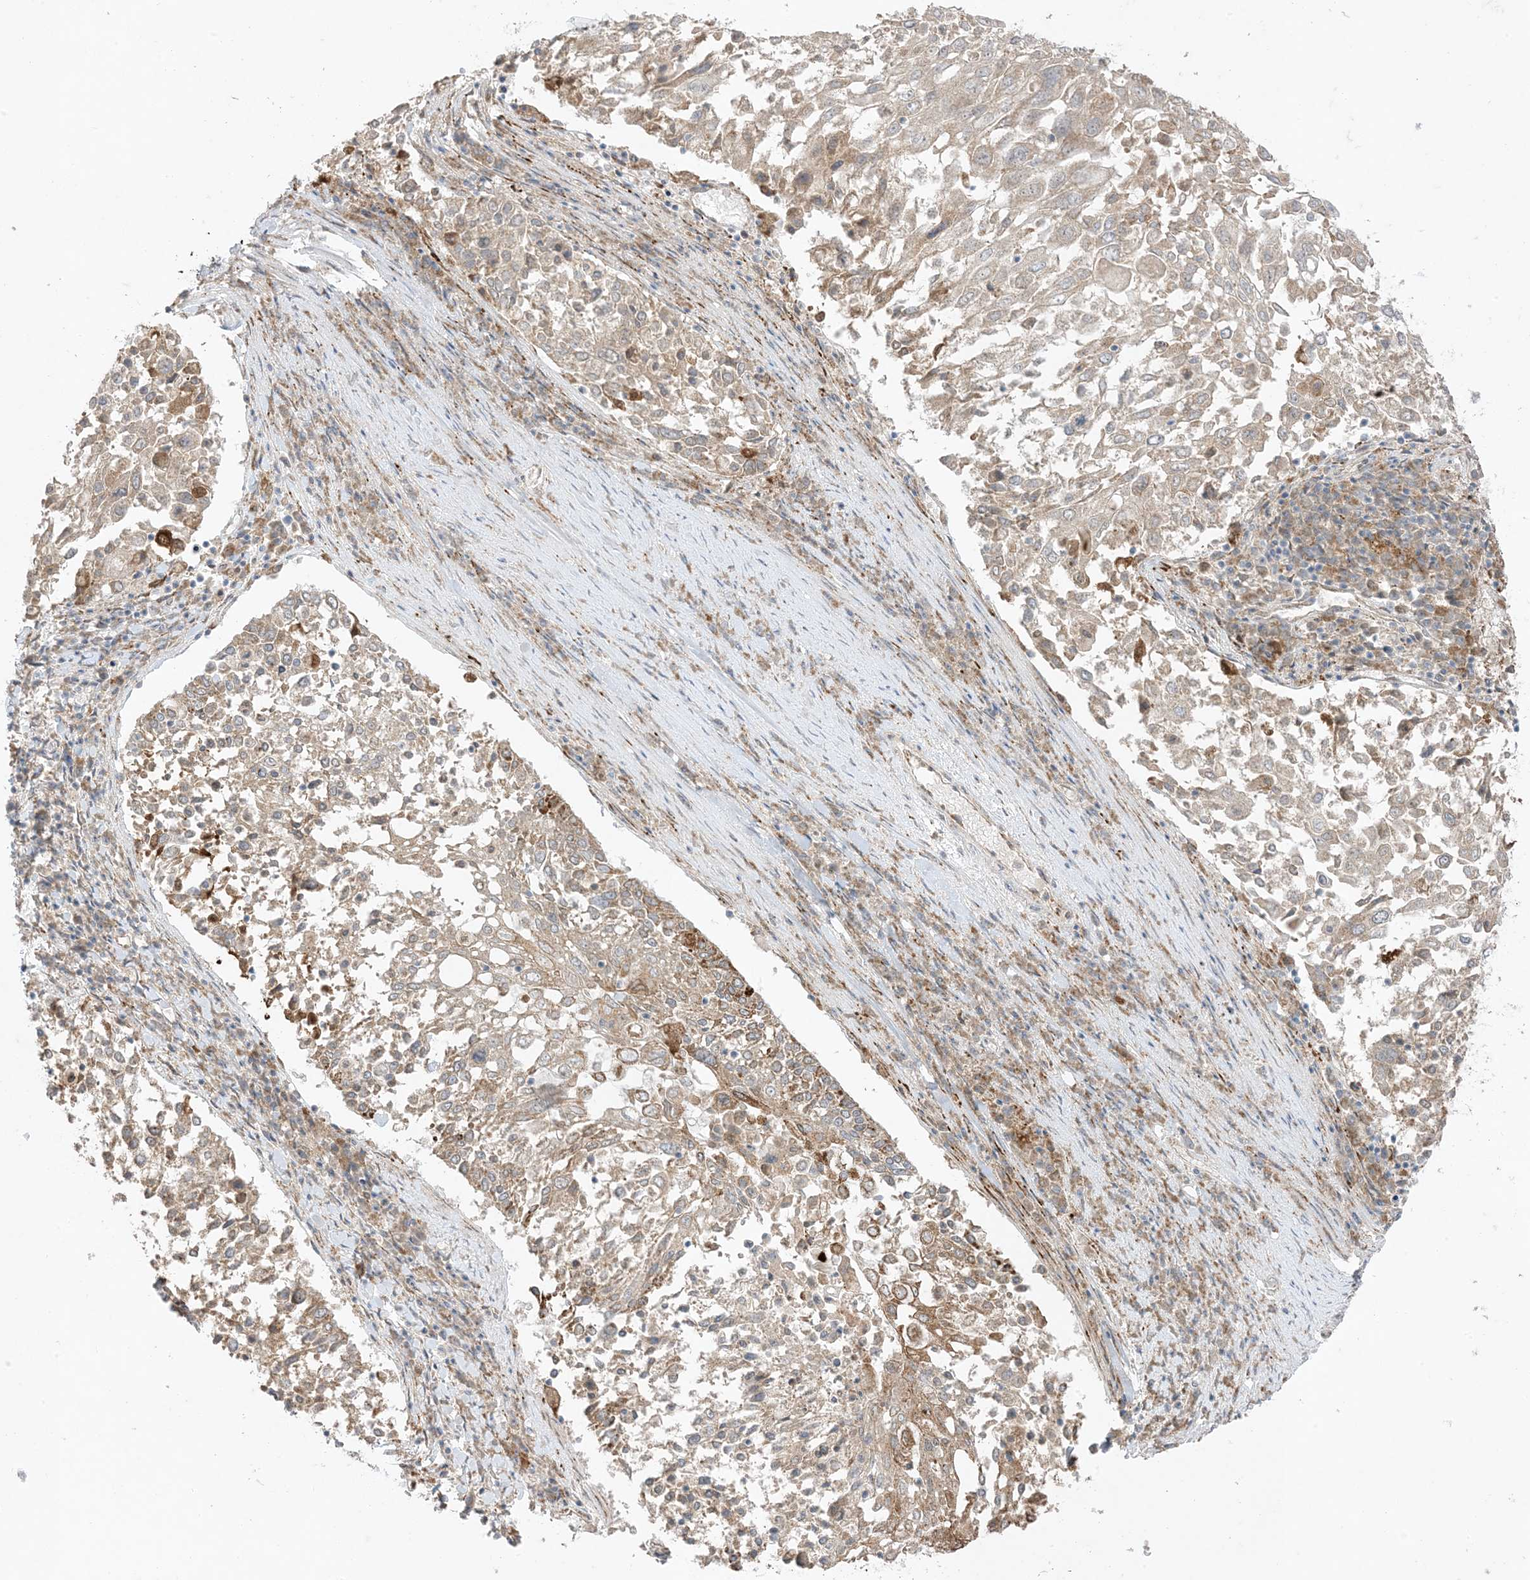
{"staining": {"intensity": "weak", "quantity": ">75%", "location": "cytoplasmic/membranous"}, "tissue": "lung cancer", "cell_type": "Tumor cells", "image_type": "cancer", "snomed": [{"axis": "morphology", "description": "Squamous cell carcinoma, NOS"}, {"axis": "topography", "description": "Lung"}], "caption": "Human lung cancer stained with a brown dye demonstrates weak cytoplasmic/membranous positive expression in about >75% of tumor cells.", "gene": "ODC1", "patient": {"sex": "male", "age": 65}}